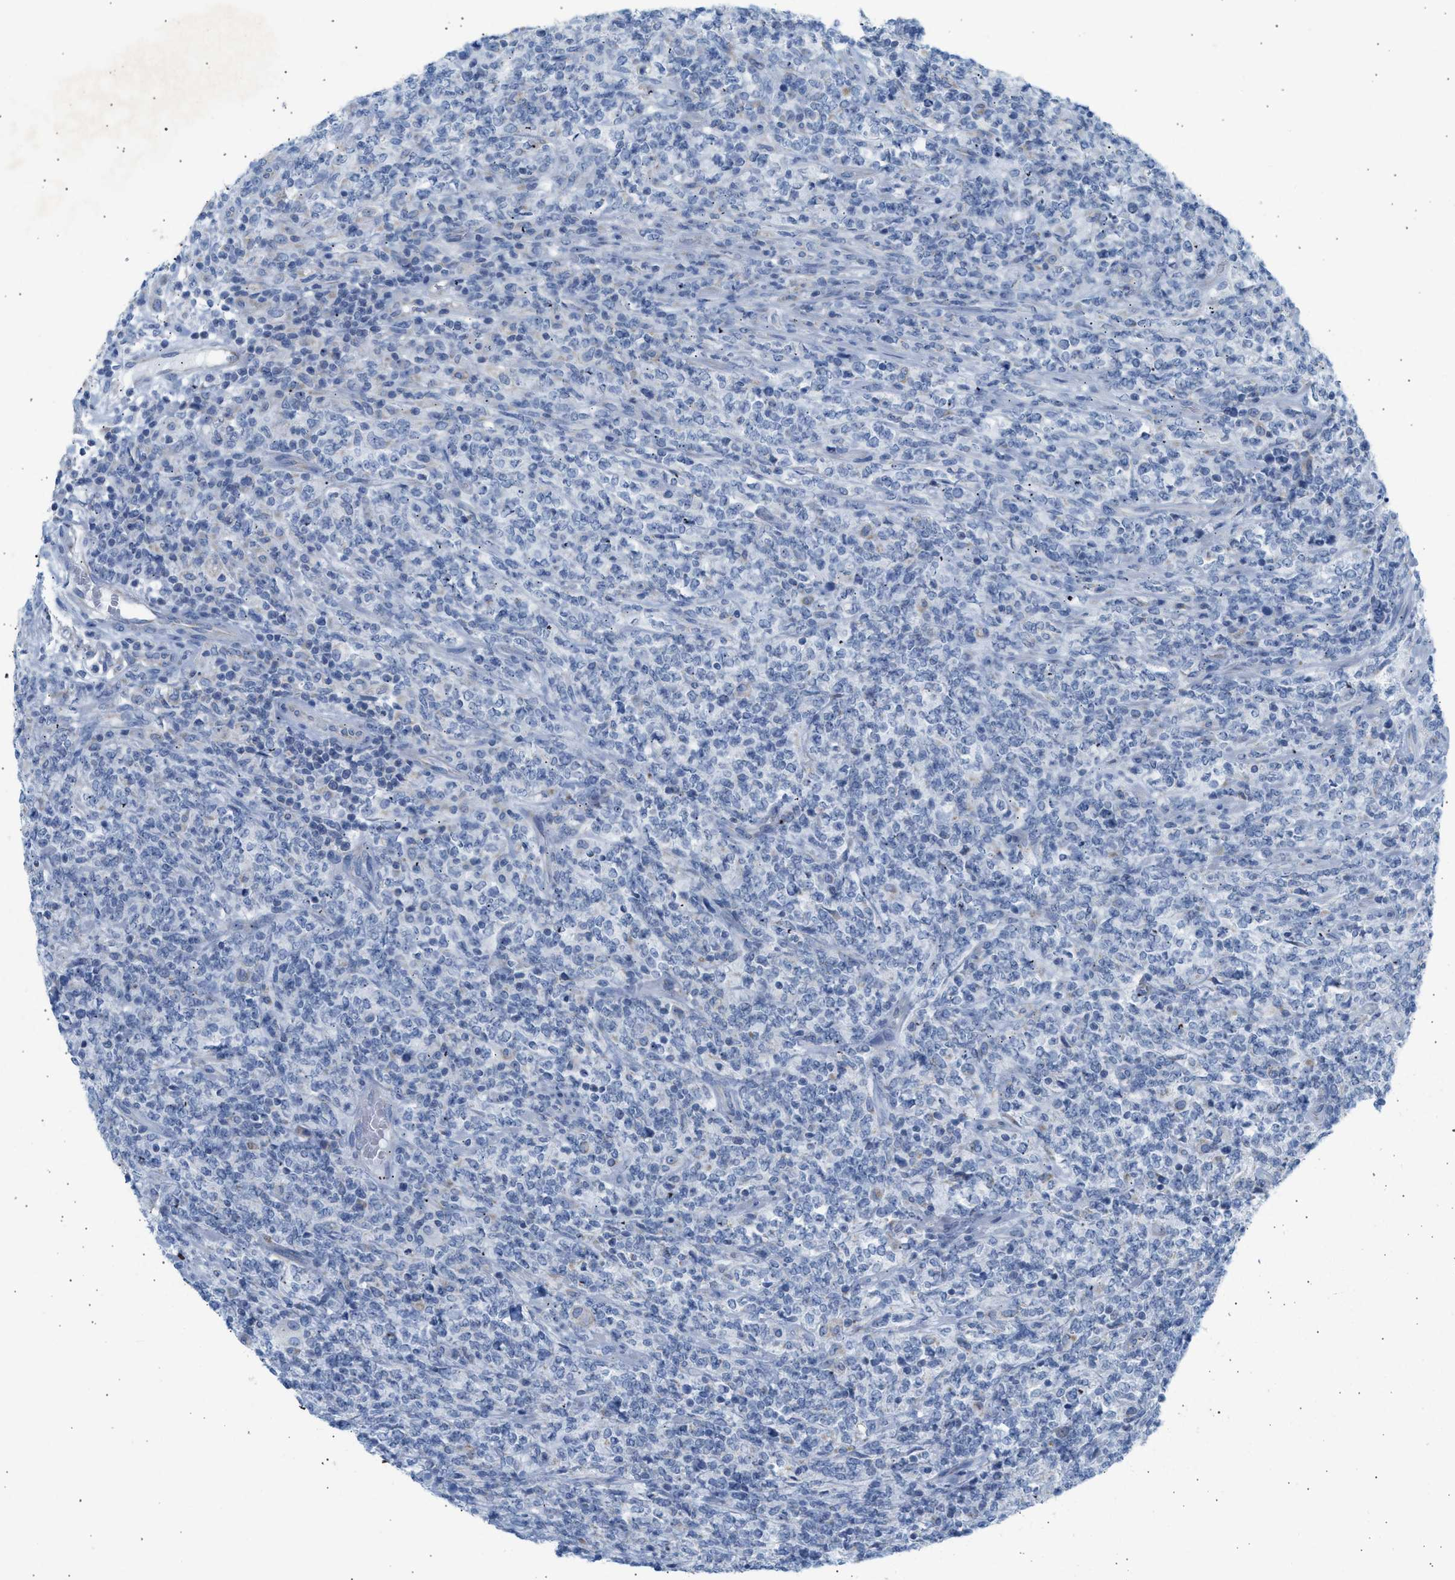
{"staining": {"intensity": "negative", "quantity": "none", "location": "none"}, "tissue": "lymphoma", "cell_type": "Tumor cells", "image_type": "cancer", "snomed": [{"axis": "morphology", "description": "Malignant lymphoma, non-Hodgkin's type, High grade"}, {"axis": "topography", "description": "Soft tissue"}], "caption": "DAB immunohistochemical staining of human lymphoma displays no significant positivity in tumor cells.", "gene": "NDUFS8", "patient": {"sex": "male", "age": 18}}